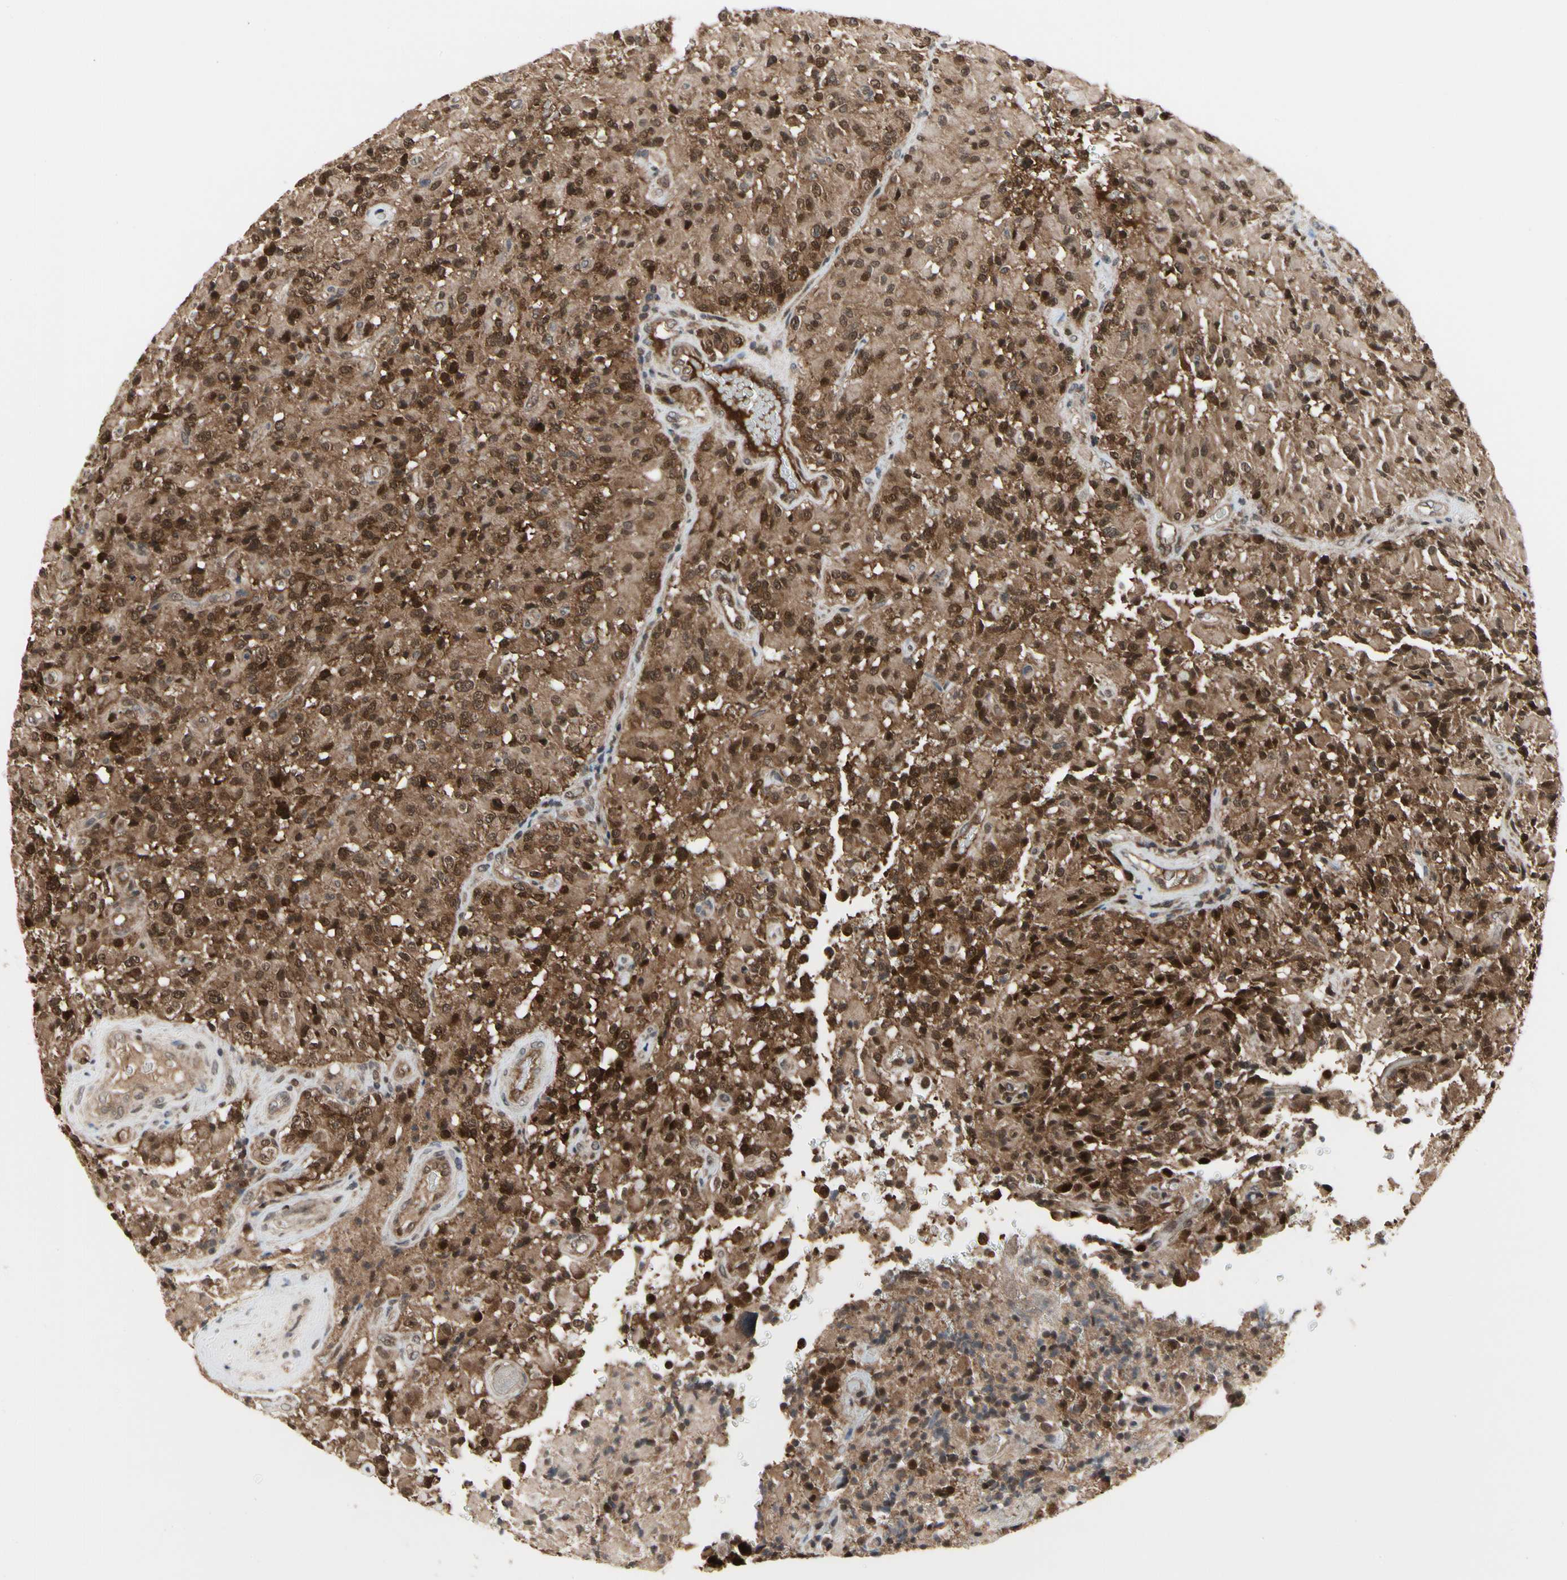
{"staining": {"intensity": "strong", "quantity": ">75%", "location": "cytoplasmic/membranous,nuclear"}, "tissue": "glioma", "cell_type": "Tumor cells", "image_type": "cancer", "snomed": [{"axis": "morphology", "description": "Glioma, malignant, High grade"}, {"axis": "topography", "description": "Brain"}], "caption": "Tumor cells show strong cytoplasmic/membranous and nuclear staining in approximately >75% of cells in glioma. (IHC, brightfield microscopy, high magnification).", "gene": "CDK5", "patient": {"sex": "male", "age": 71}}